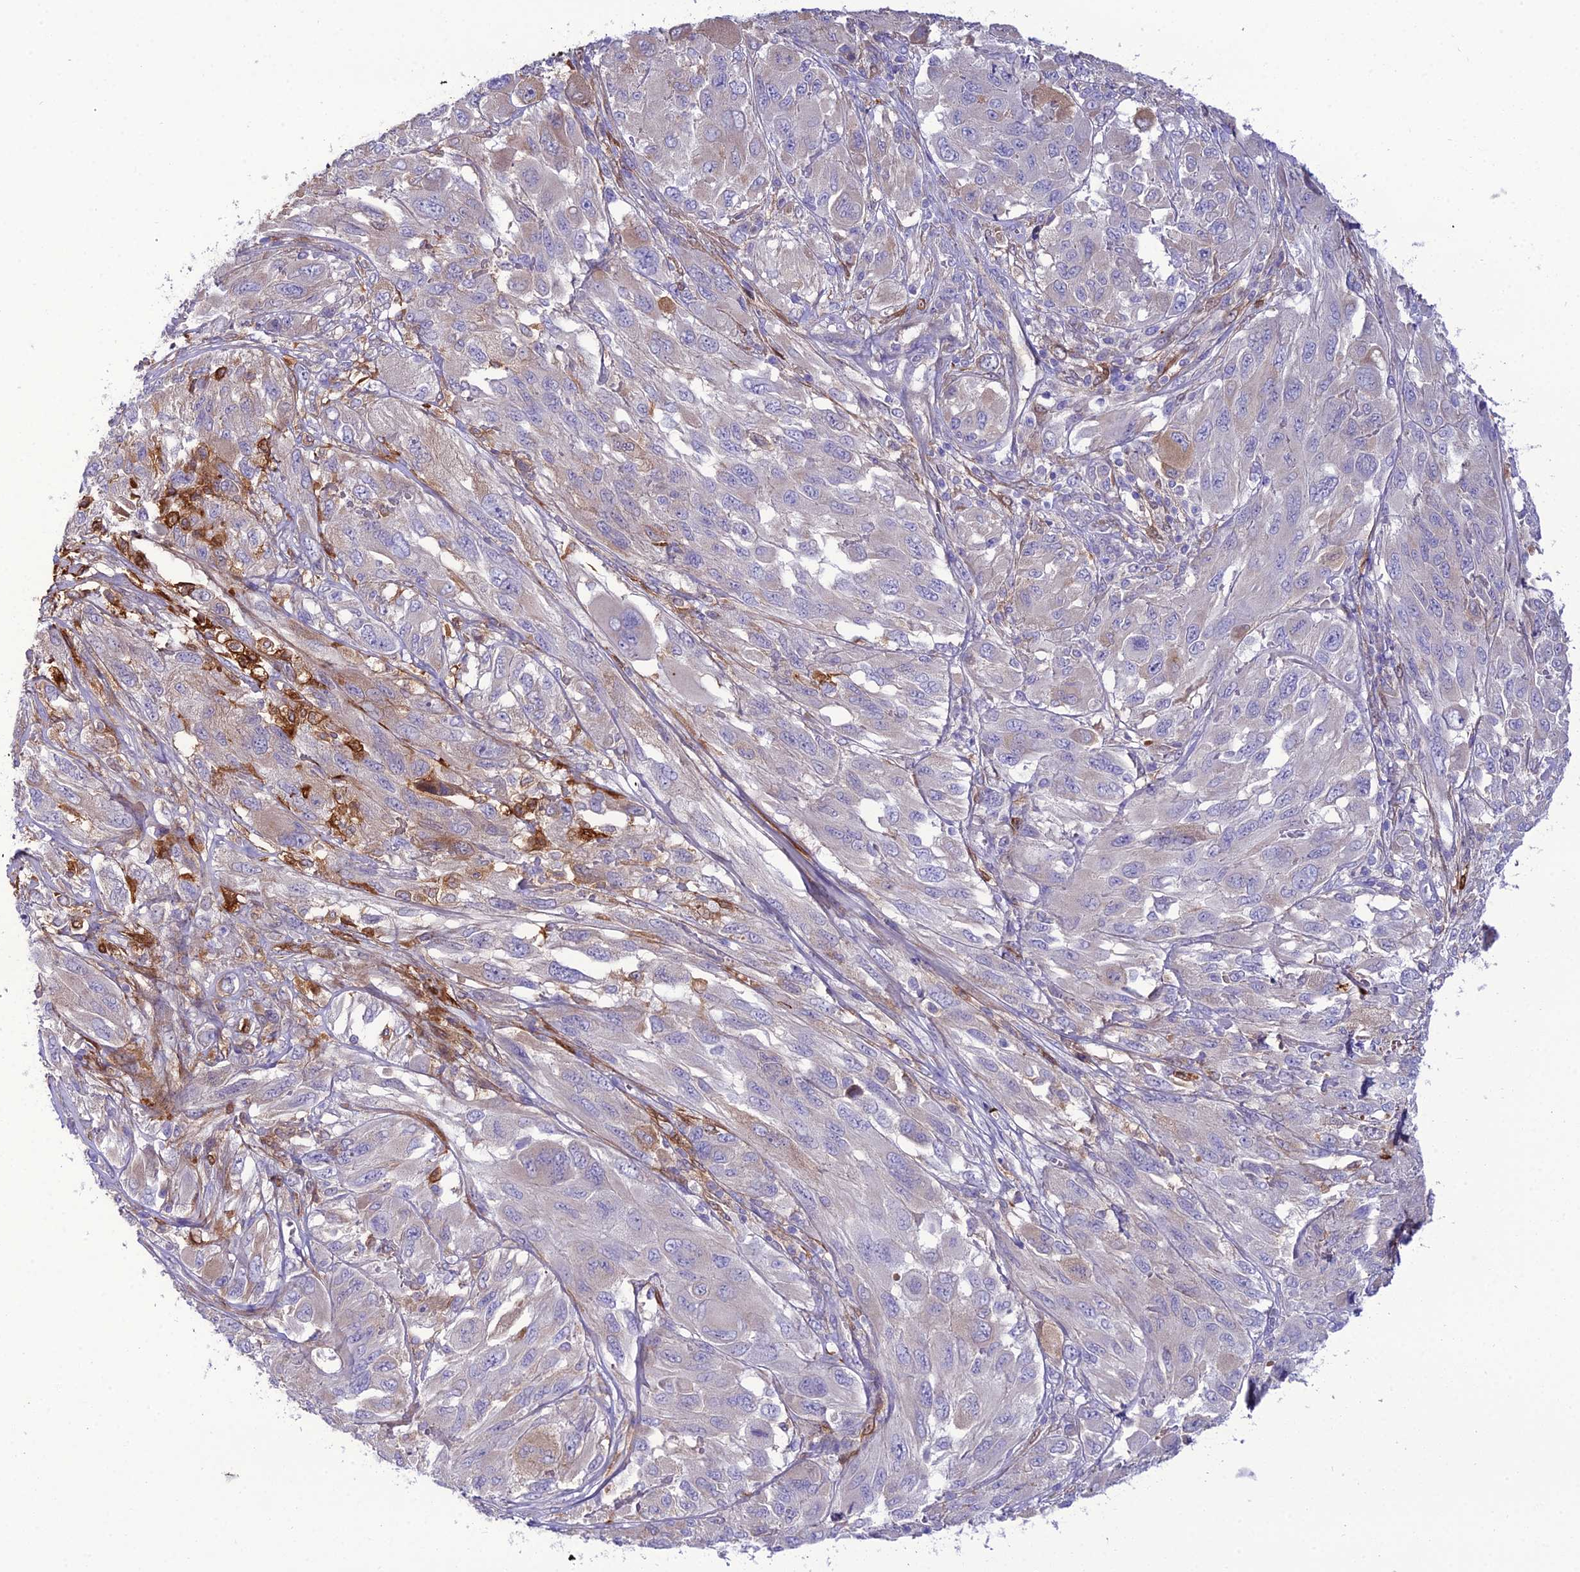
{"staining": {"intensity": "weak", "quantity": "<25%", "location": "cytoplasmic/membranous"}, "tissue": "melanoma", "cell_type": "Tumor cells", "image_type": "cancer", "snomed": [{"axis": "morphology", "description": "Malignant melanoma, NOS"}, {"axis": "topography", "description": "Skin"}], "caption": "A high-resolution micrograph shows IHC staining of malignant melanoma, which displays no significant staining in tumor cells. (Brightfield microscopy of DAB immunohistochemistry (IHC) at high magnification).", "gene": "MB21D2", "patient": {"sex": "female", "age": 91}}